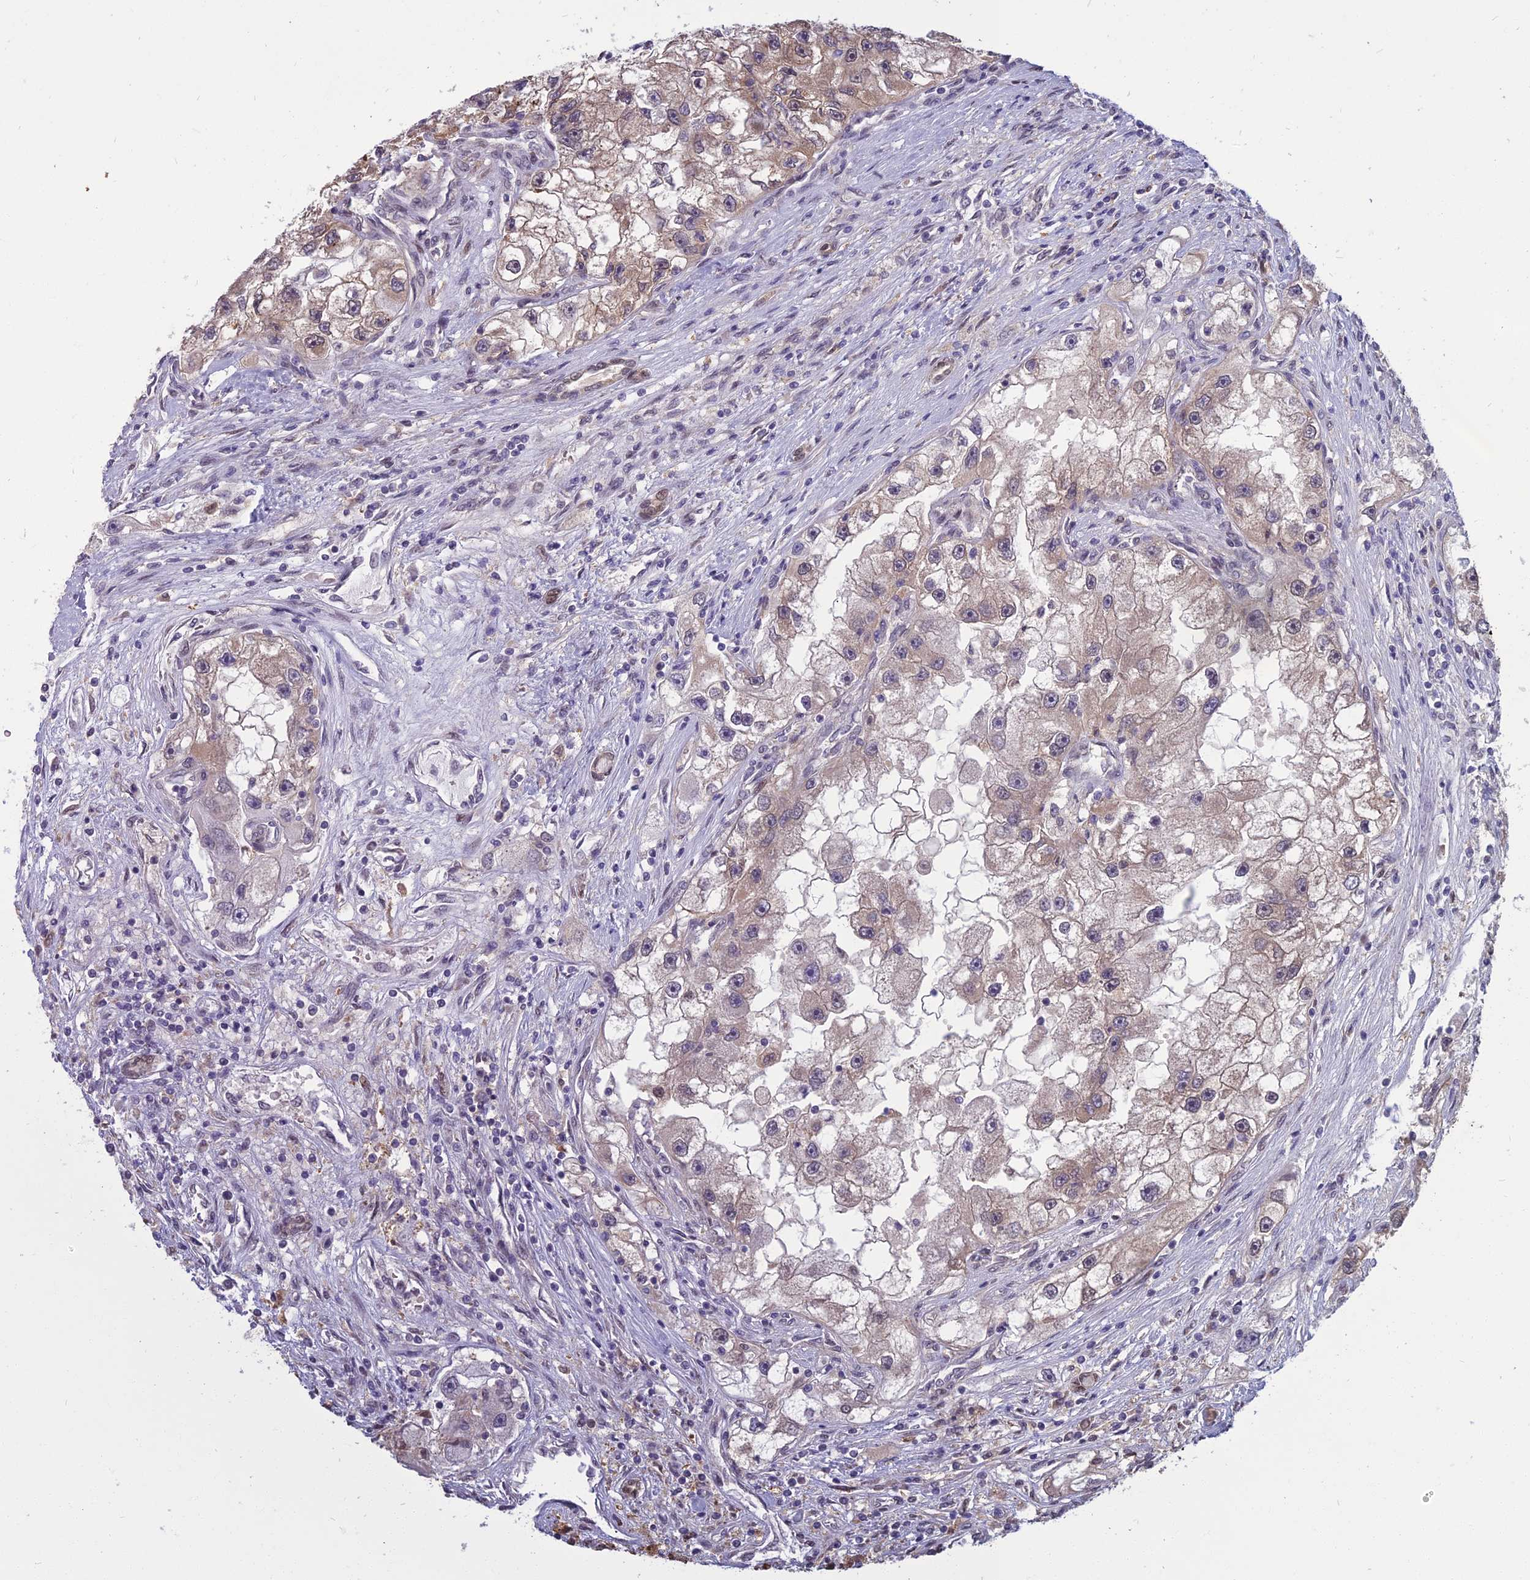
{"staining": {"intensity": "weak", "quantity": "25%-75%", "location": "cytoplasmic/membranous,nuclear"}, "tissue": "renal cancer", "cell_type": "Tumor cells", "image_type": "cancer", "snomed": [{"axis": "morphology", "description": "Adenocarcinoma, NOS"}, {"axis": "topography", "description": "Kidney"}], "caption": "Approximately 25%-75% of tumor cells in human renal cancer reveal weak cytoplasmic/membranous and nuclear protein staining as visualized by brown immunohistochemical staining.", "gene": "NR4A3", "patient": {"sex": "male", "age": 63}}